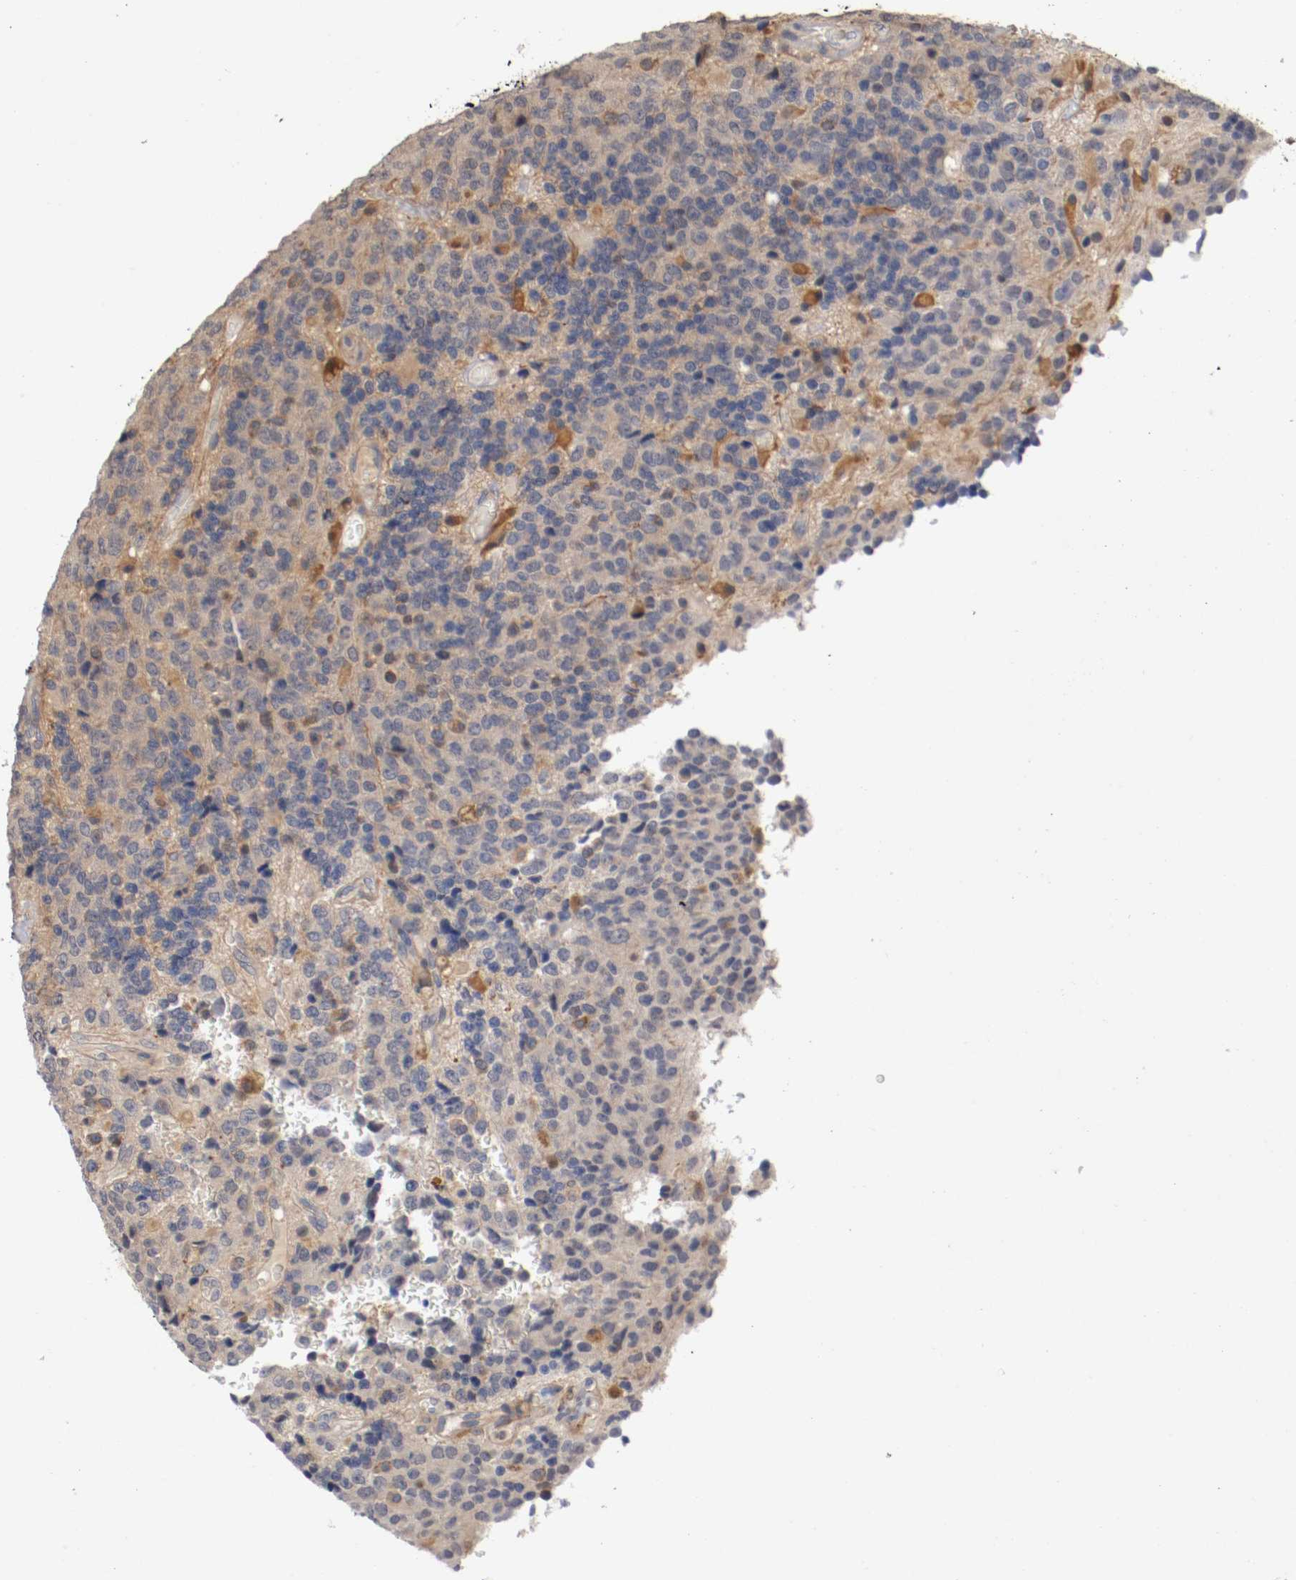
{"staining": {"intensity": "weak", "quantity": "<25%", "location": "cytoplasmic/membranous"}, "tissue": "glioma", "cell_type": "Tumor cells", "image_type": "cancer", "snomed": [{"axis": "morphology", "description": "Glioma, malignant, High grade"}, {"axis": "topography", "description": "pancreas cauda"}], "caption": "A high-resolution micrograph shows IHC staining of glioma, which reveals no significant staining in tumor cells.", "gene": "RBM23", "patient": {"sex": "male", "age": 60}}